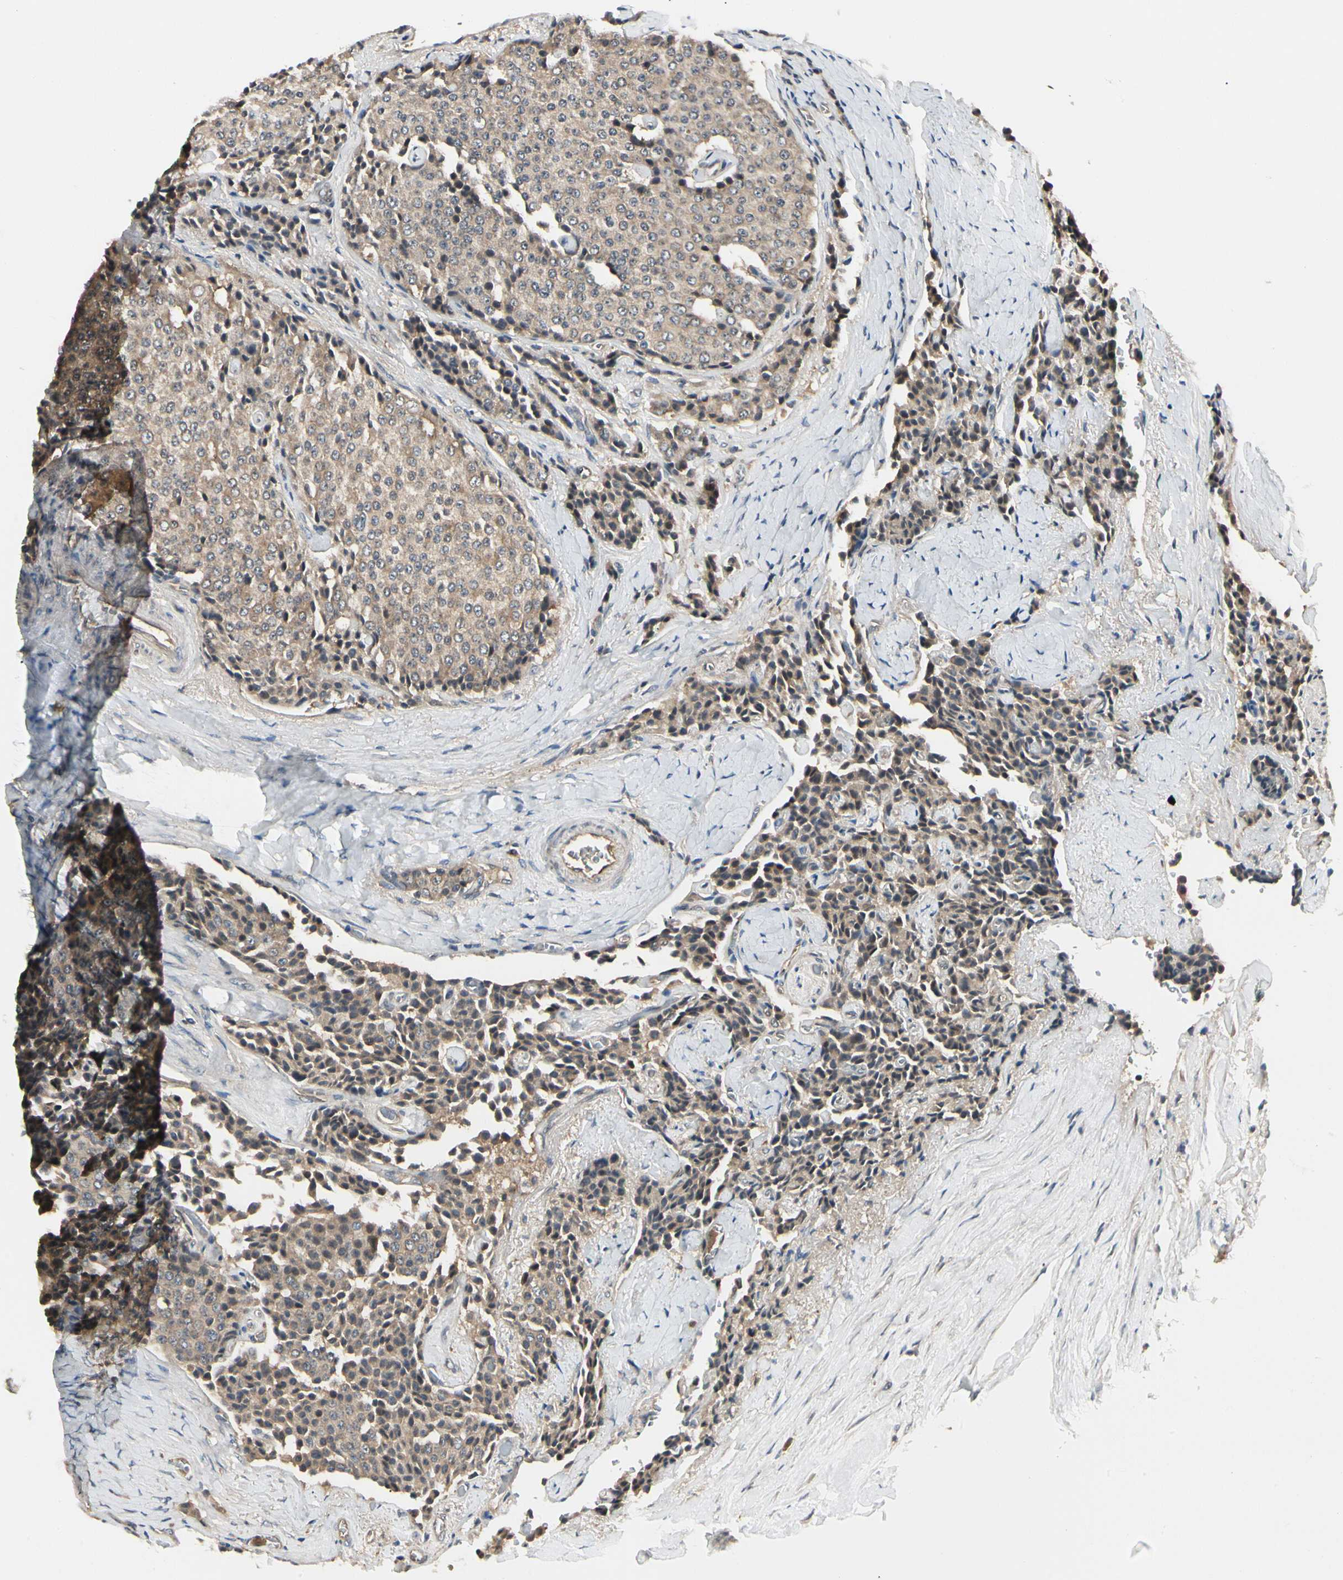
{"staining": {"intensity": "moderate", "quantity": ">75%", "location": "cytoplasmic/membranous"}, "tissue": "carcinoid", "cell_type": "Tumor cells", "image_type": "cancer", "snomed": [{"axis": "morphology", "description": "Carcinoid, malignant, NOS"}, {"axis": "topography", "description": "Colon"}], "caption": "An image of carcinoid stained for a protein reveals moderate cytoplasmic/membranous brown staining in tumor cells. (DAB IHC with brightfield microscopy, high magnification).", "gene": "RNF14", "patient": {"sex": "female", "age": 61}}